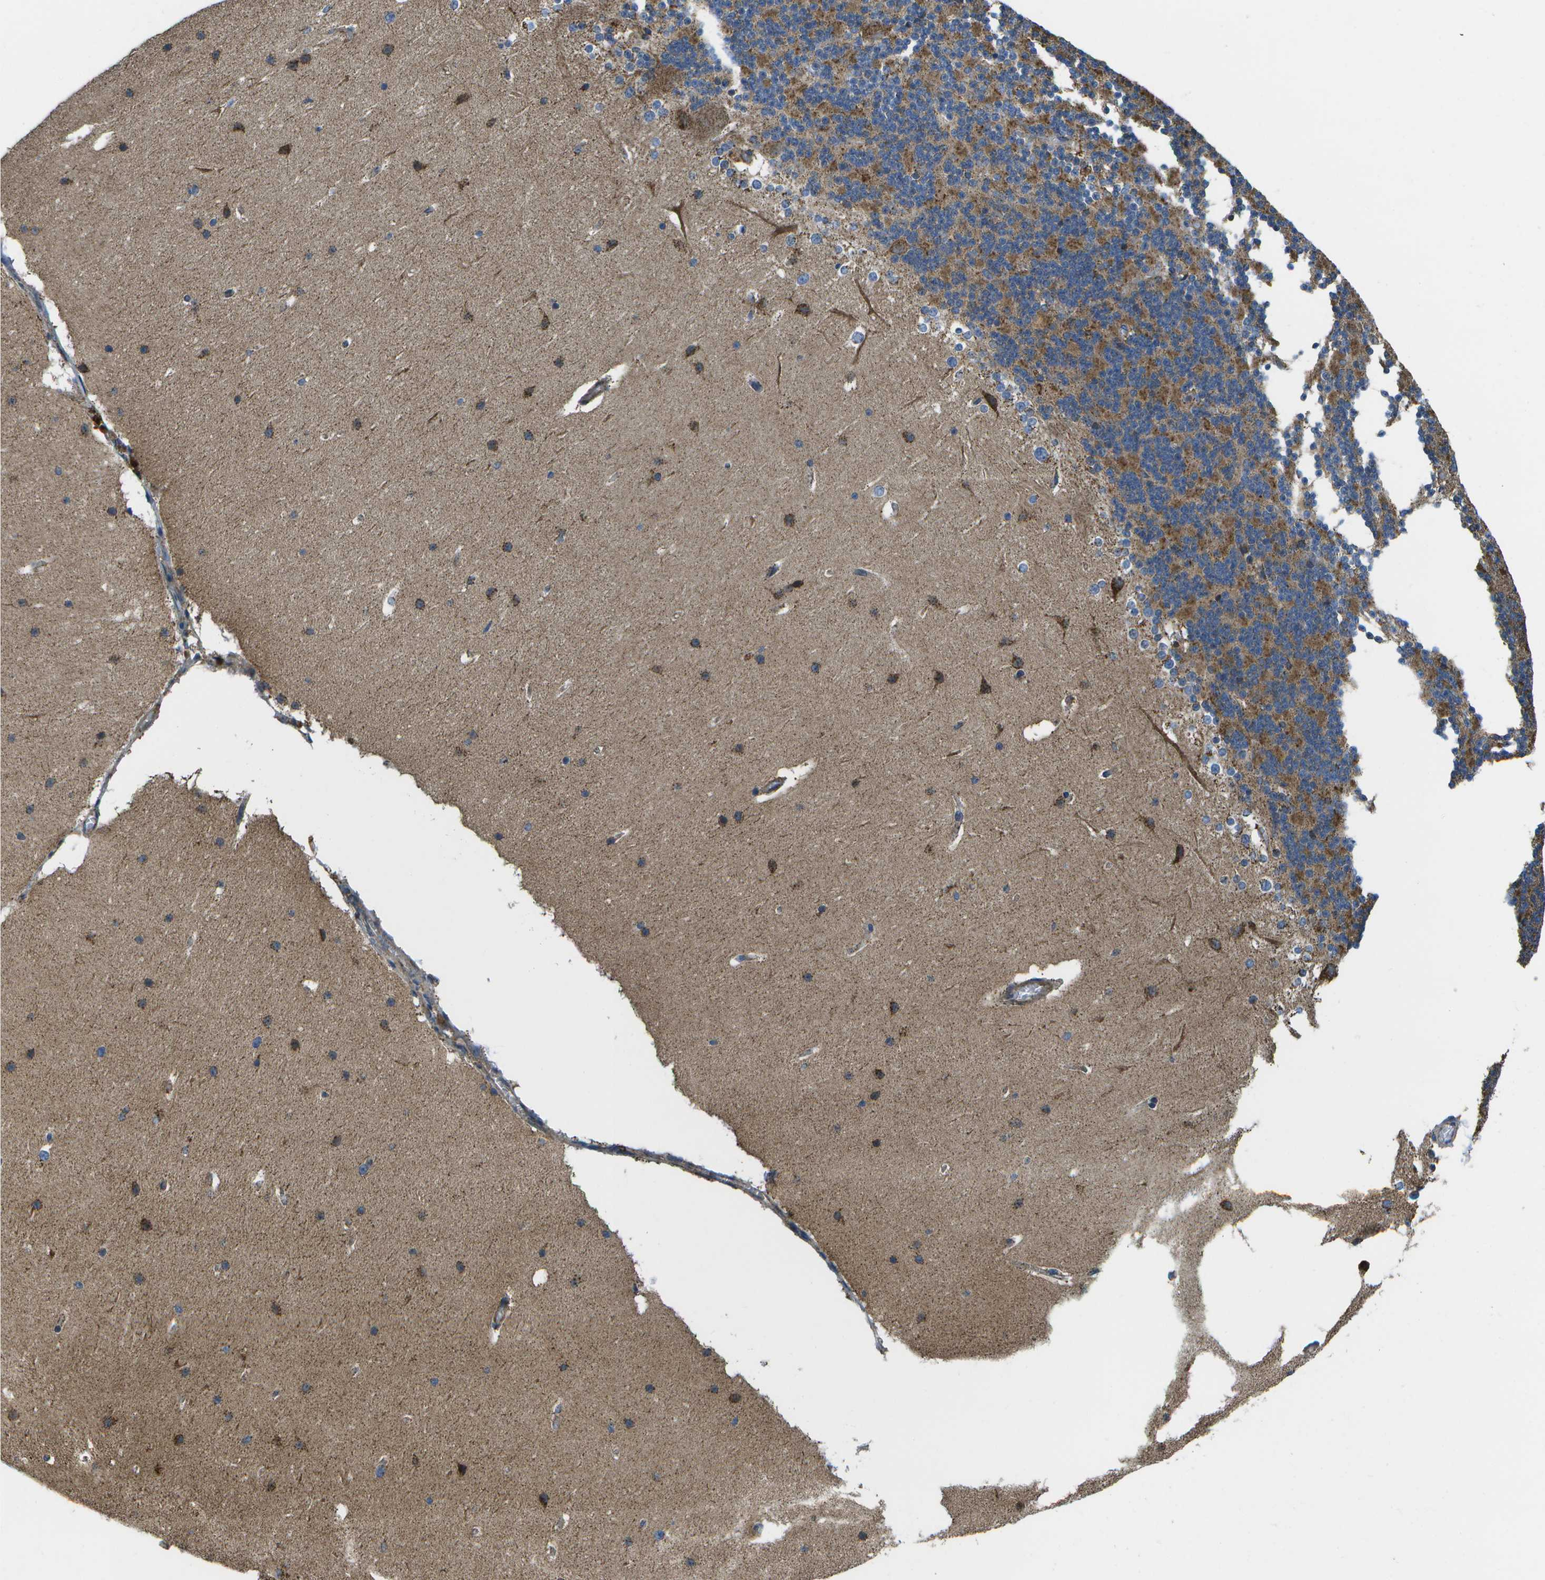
{"staining": {"intensity": "moderate", "quantity": ">75%", "location": "cytoplasmic/membranous"}, "tissue": "cerebellum", "cell_type": "Cells in granular layer", "image_type": "normal", "snomed": [{"axis": "morphology", "description": "Normal tissue, NOS"}, {"axis": "topography", "description": "Cerebellum"}], "caption": "The immunohistochemical stain shows moderate cytoplasmic/membranous expression in cells in granular layer of normal cerebellum. (DAB (3,3'-diaminobenzidine) = brown stain, brightfield microscopy at high magnification).", "gene": "MVK", "patient": {"sex": "female", "age": 19}}